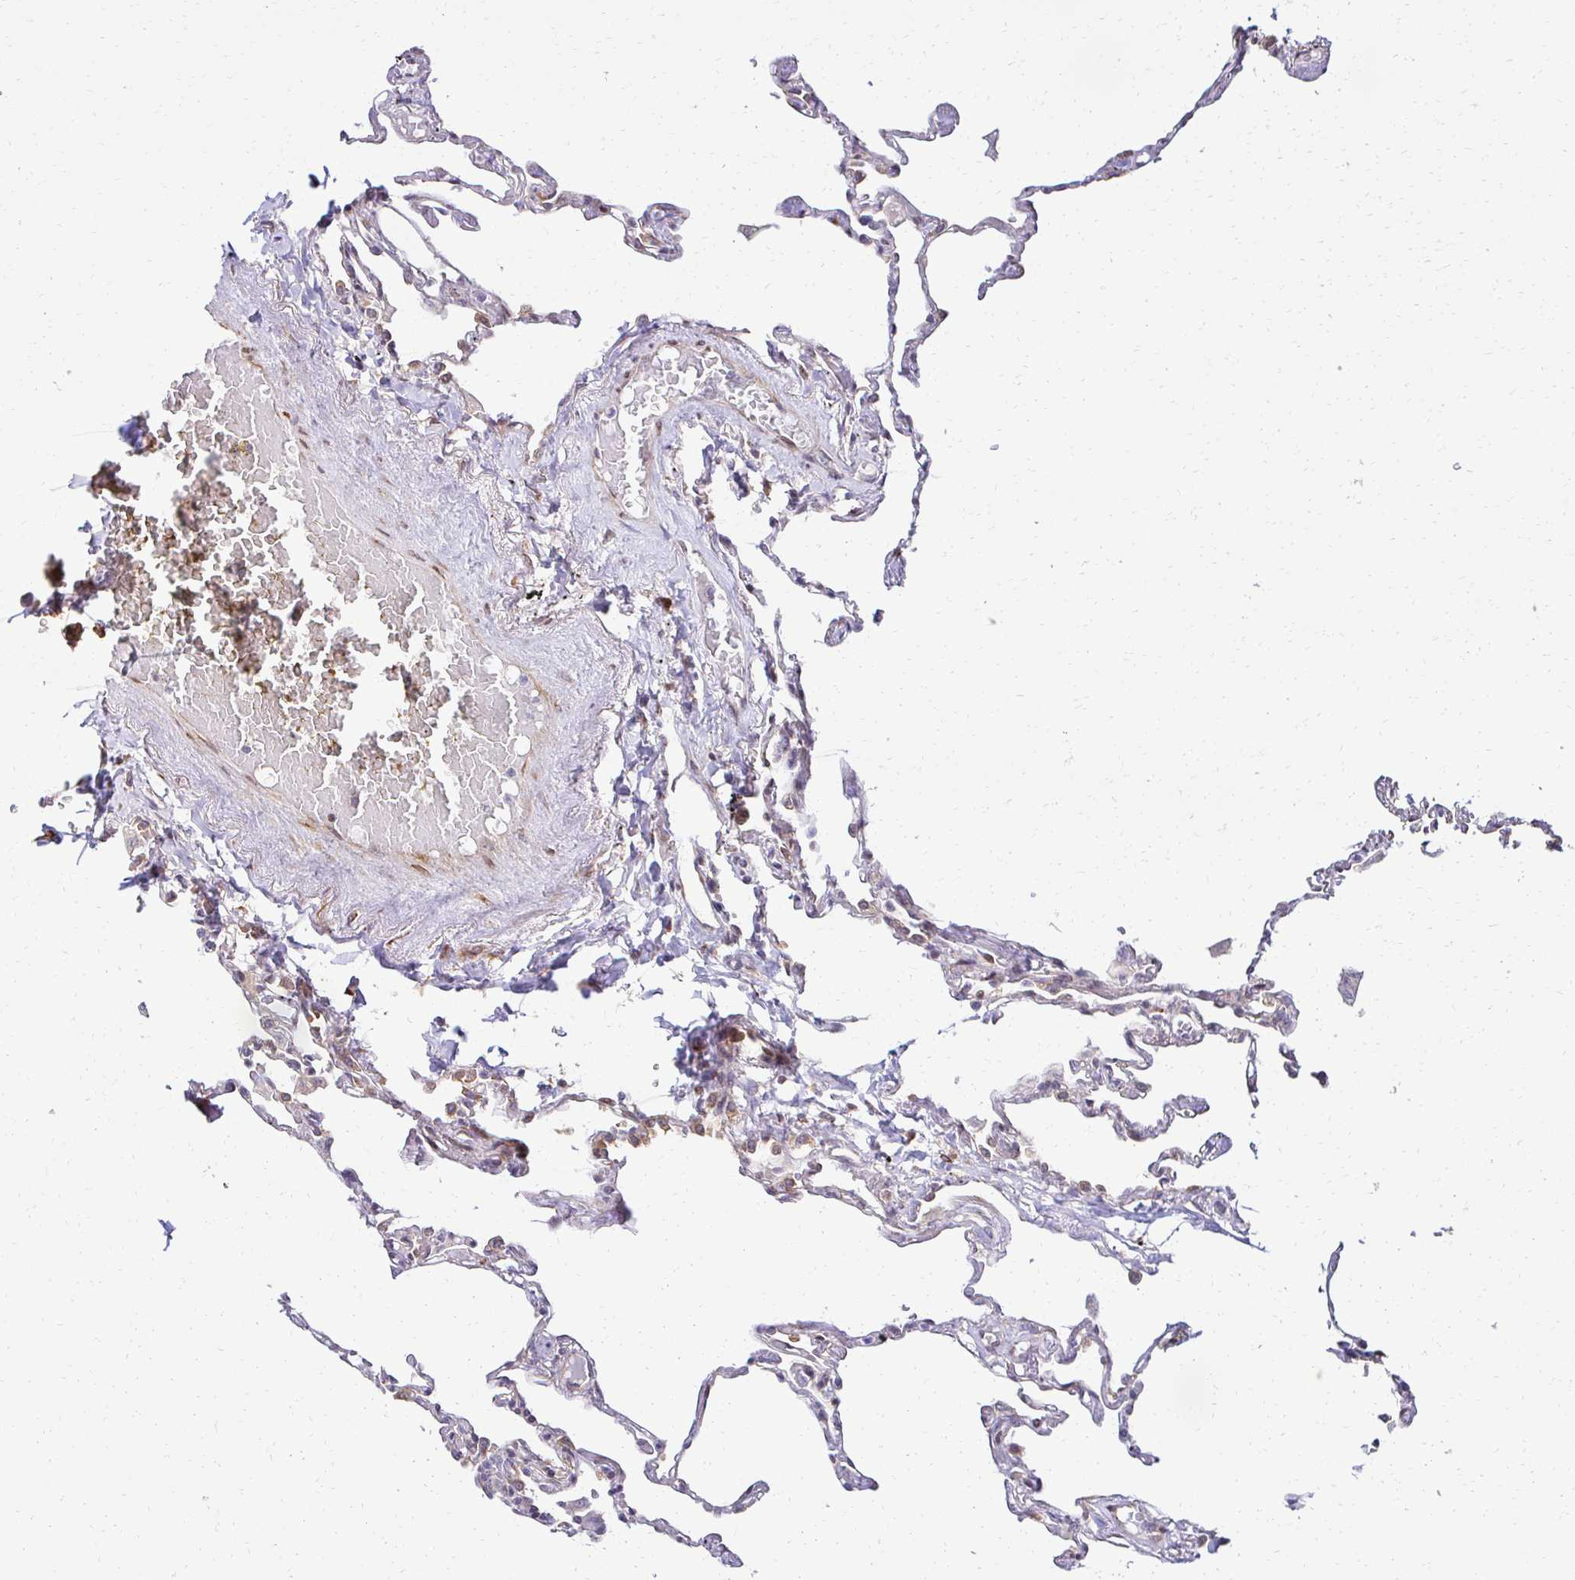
{"staining": {"intensity": "moderate", "quantity": "25%-75%", "location": "cytoplasmic/membranous"}, "tissue": "lung", "cell_type": "Alveolar cells", "image_type": "normal", "snomed": [{"axis": "morphology", "description": "Normal tissue, NOS"}, {"axis": "topography", "description": "Lung"}], "caption": "An image of lung stained for a protein exhibits moderate cytoplasmic/membranous brown staining in alveolar cells.", "gene": "HPS1", "patient": {"sex": "female", "age": 67}}